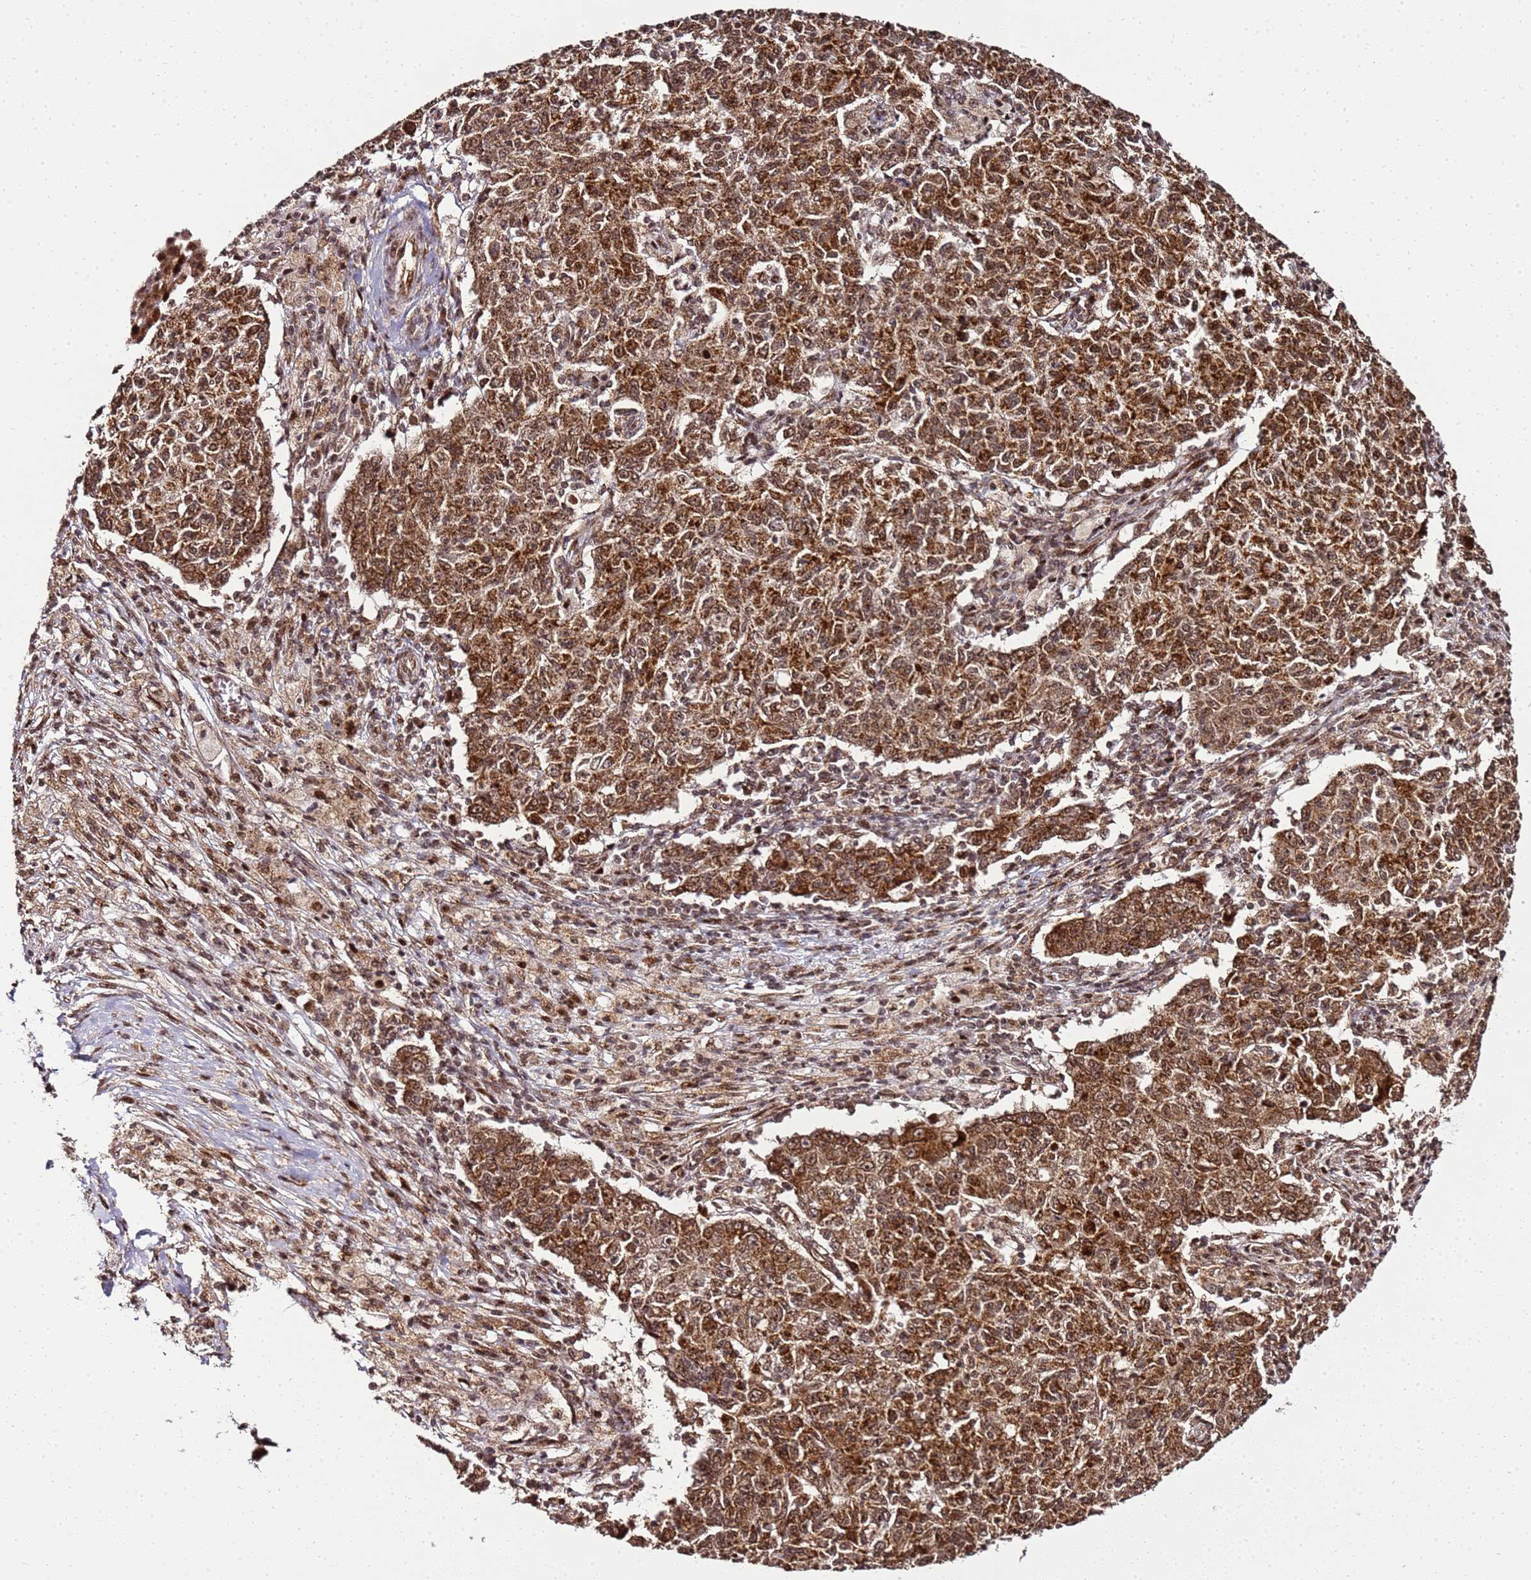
{"staining": {"intensity": "moderate", "quantity": ">75%", "location": "cytoplasmic/membranous,nuclear"}, "tissue": "ovarian cancer", "cell_type": "Tumor cells", "image_type": "cancer", "snomed": [{"axis": "morphology", "description": "Carcinoma, endometroid"}, {"axis": "topography", "description": "Ovary"}], "caption": "IHC staining of endometroid carcinoma (ovarian), which displays medium levels of moderate cytoplasmic/membranous and nuclear expression in approximately >75% of tumor cells indicating moderate cytoplasmic/membranous and nuclear protein expression. The staining was performed using DAB (brown) for protein detection and nuclei were counterstained in hematoxylin (blue).", "gene": "PEX14", "patient": {"sex": "female", "age": 42}}